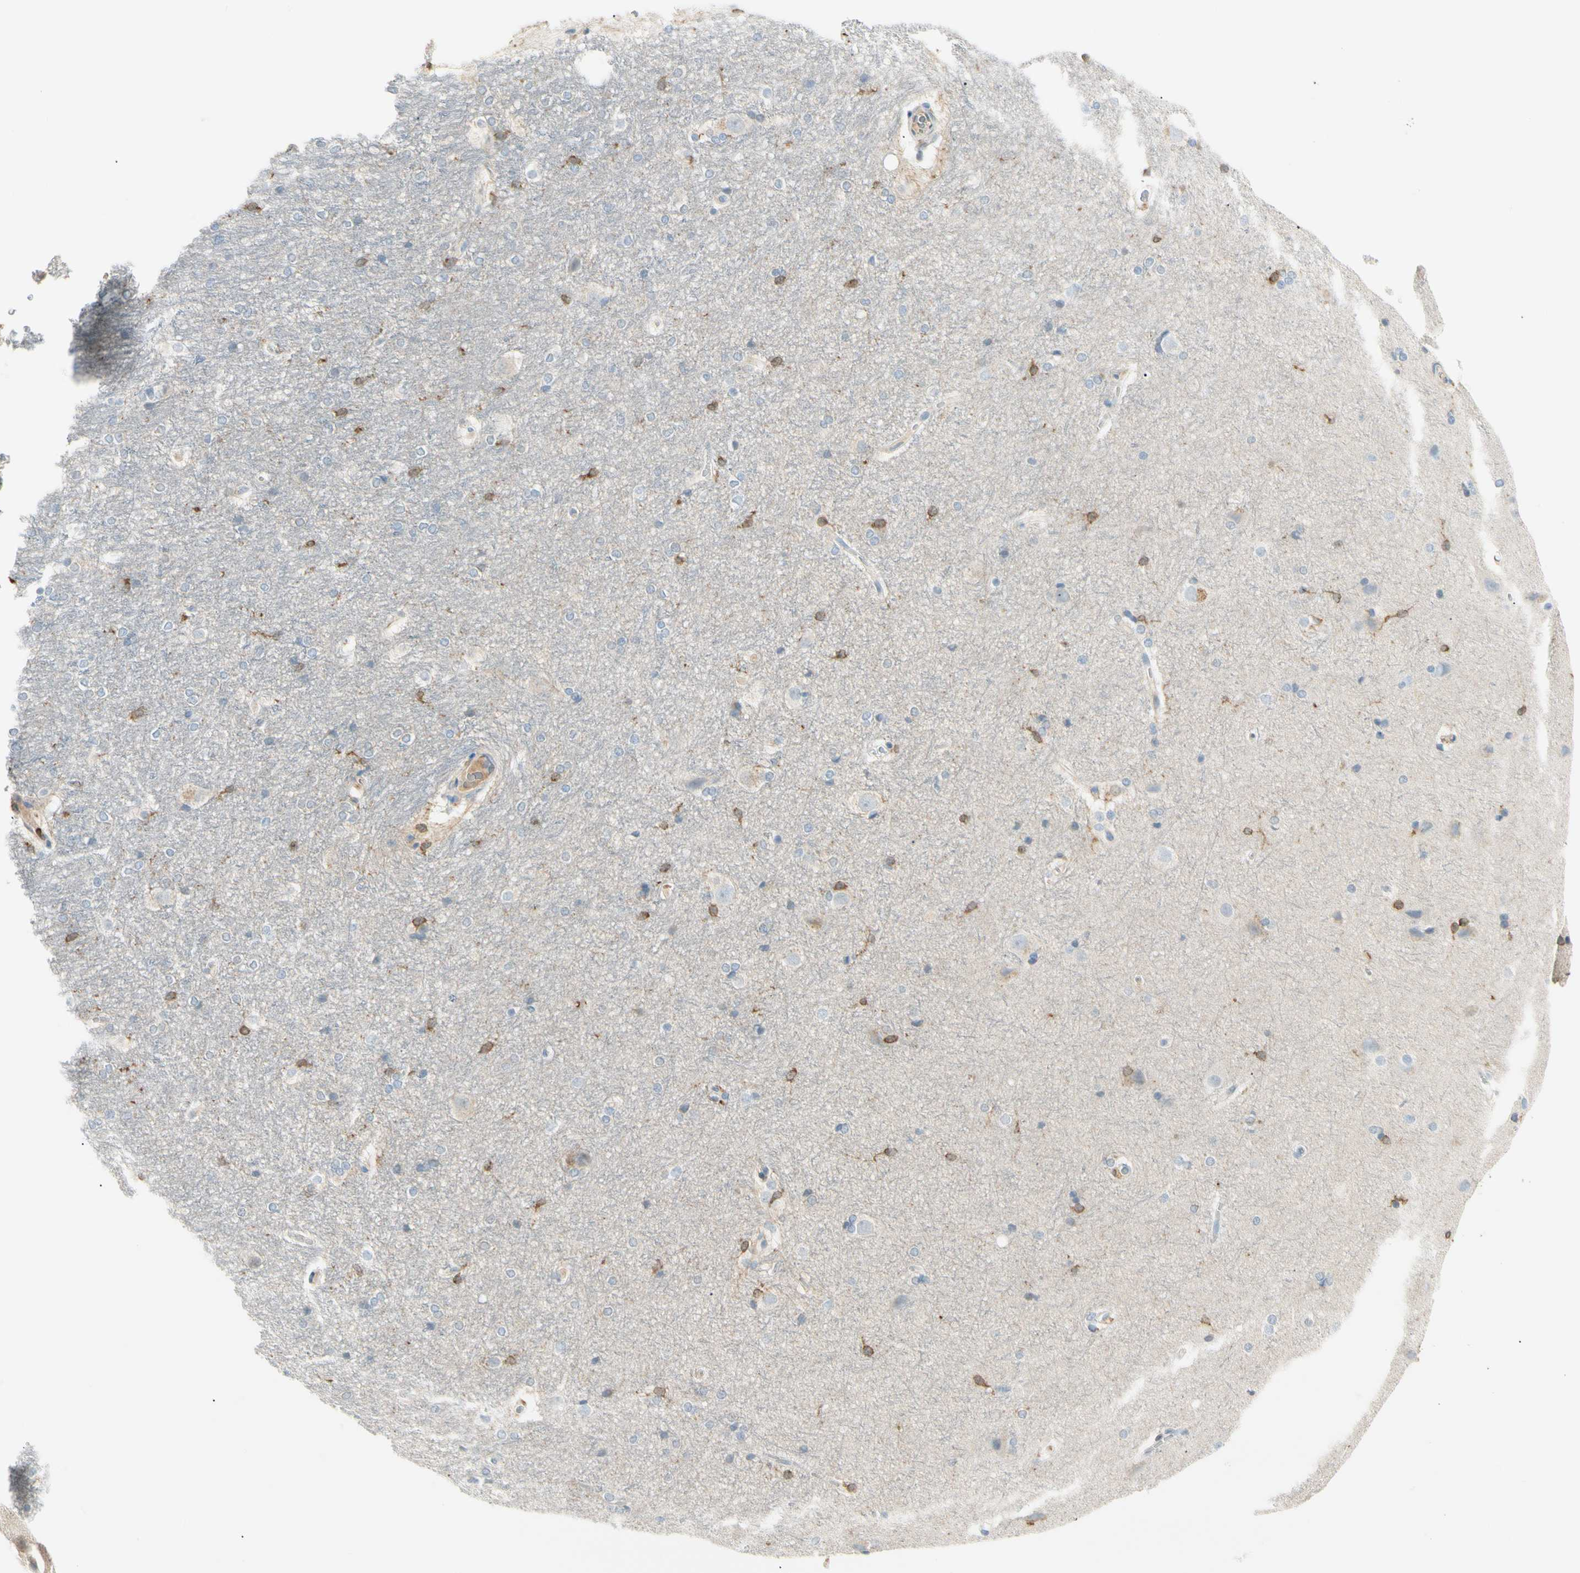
{"staining": {"intensity": "moderate", "quantity": "<25%", "location": "cytoplasmic/membranous"}, "tissue": "hippocampus", "cell_type": "Glial cells", "image_type": "normal", "snomed": [{"axis": "morphology", "description": "Normal tissue, NOS"}, {"axis": "topography", "description": "Hippocampus"}], "caption": "IHC histopathology image of benign hippocampus stained for a protein (brown), which displays low levels of moderate cytoplasmic/membranous positivity in approximately <25% of glial cells.", "gene": "LPCAT2", "patient": {"sex": "female", "age": 19}}